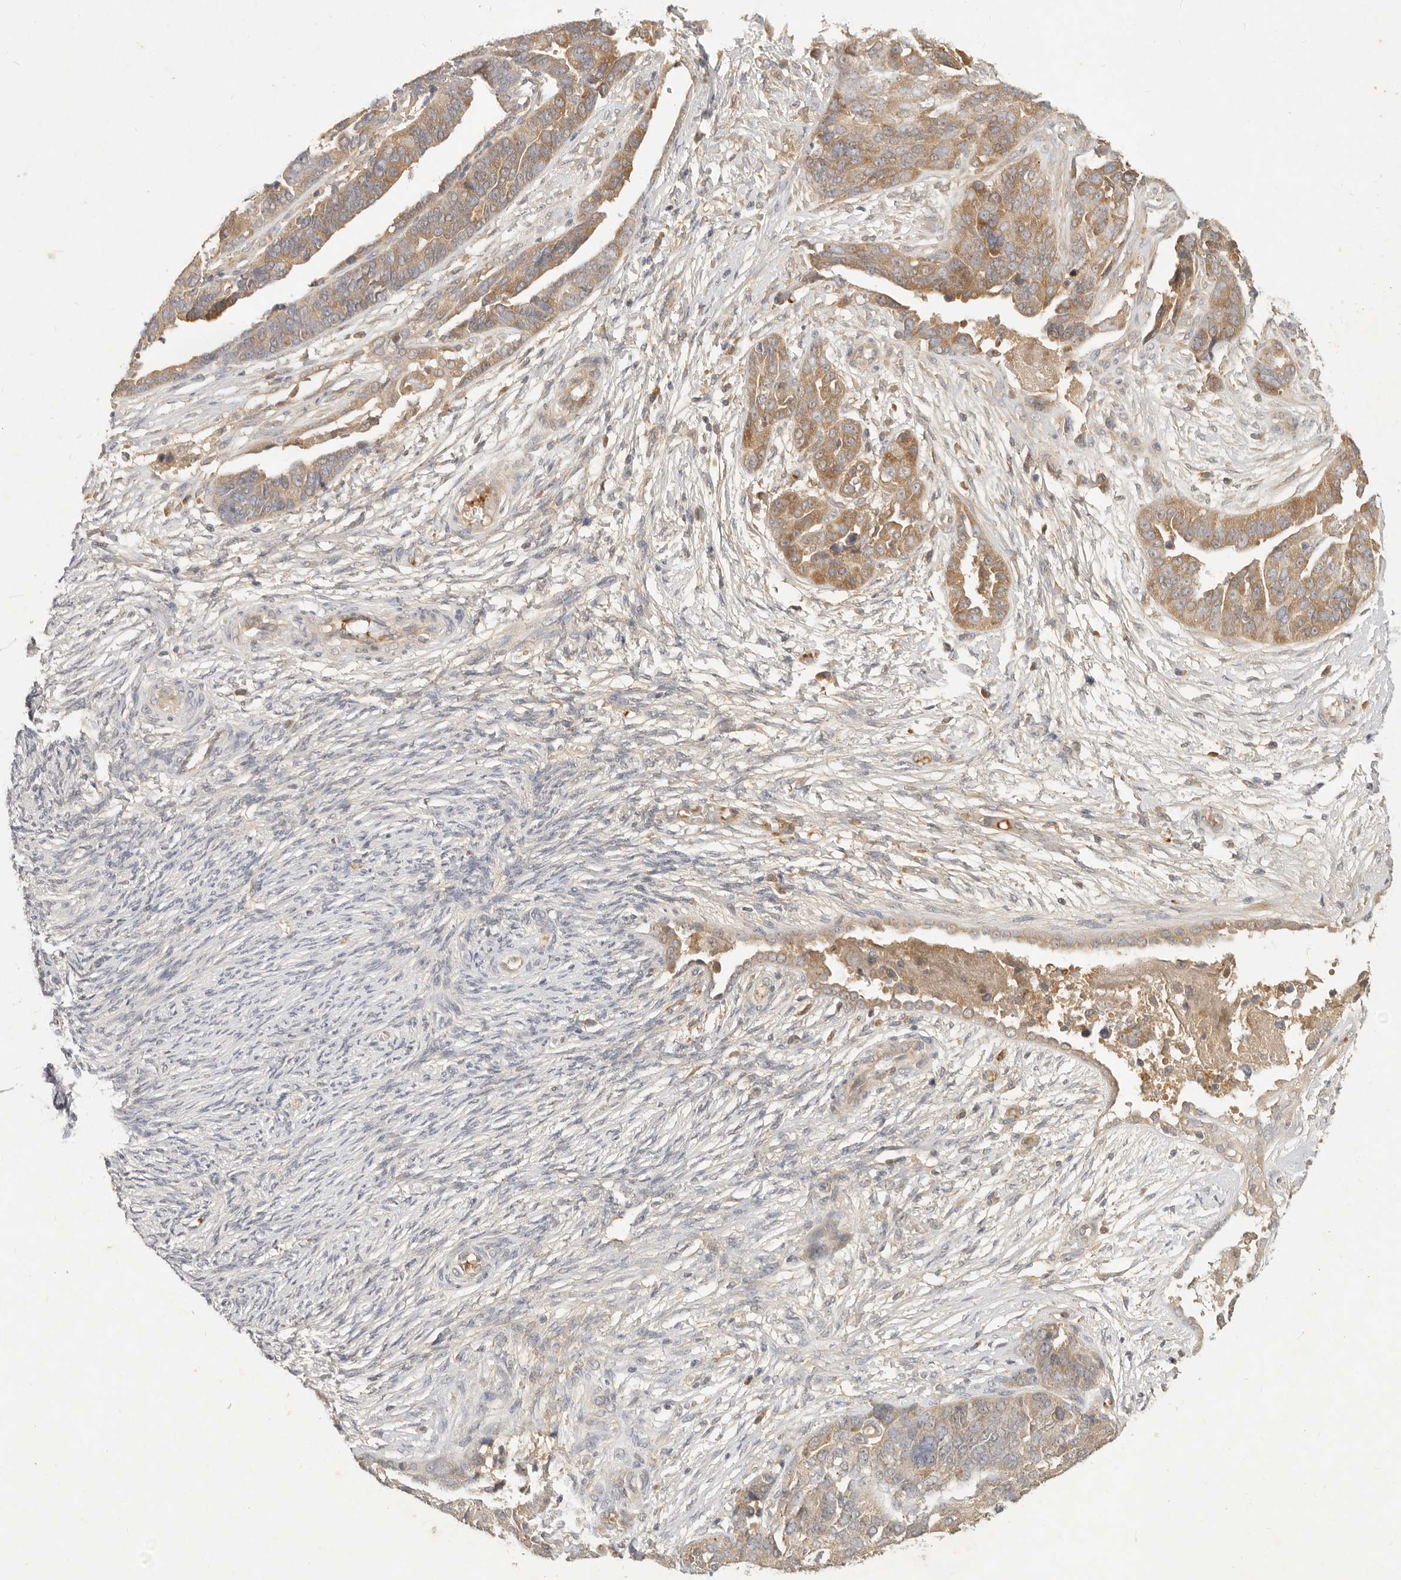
{"staining": {"intensity": "moderate", "quantity": "<25%", "location": "cytoplasmic/membranous"}, "tissue": "ovarian cancer", "cell_type": "Tumor cells", "image_type": "cancer", "snomed": [{"axis": "morphology", "description": "Cystadenocarcinoma, serous, NOS"}, {"axis": "topography", "description": "Ovary"}], "caption": "Serous cystadenocarcinoma (ovarian) was stained to show a protein in brown. There is low levels of moderate cytoplasmic/membranous expression in about <25% of tumor cells. Ihc stains the protein in brown and the nuclei are stained blue.", "gene": "FREM2", "patient": {"sex": "female", "age": 44}}